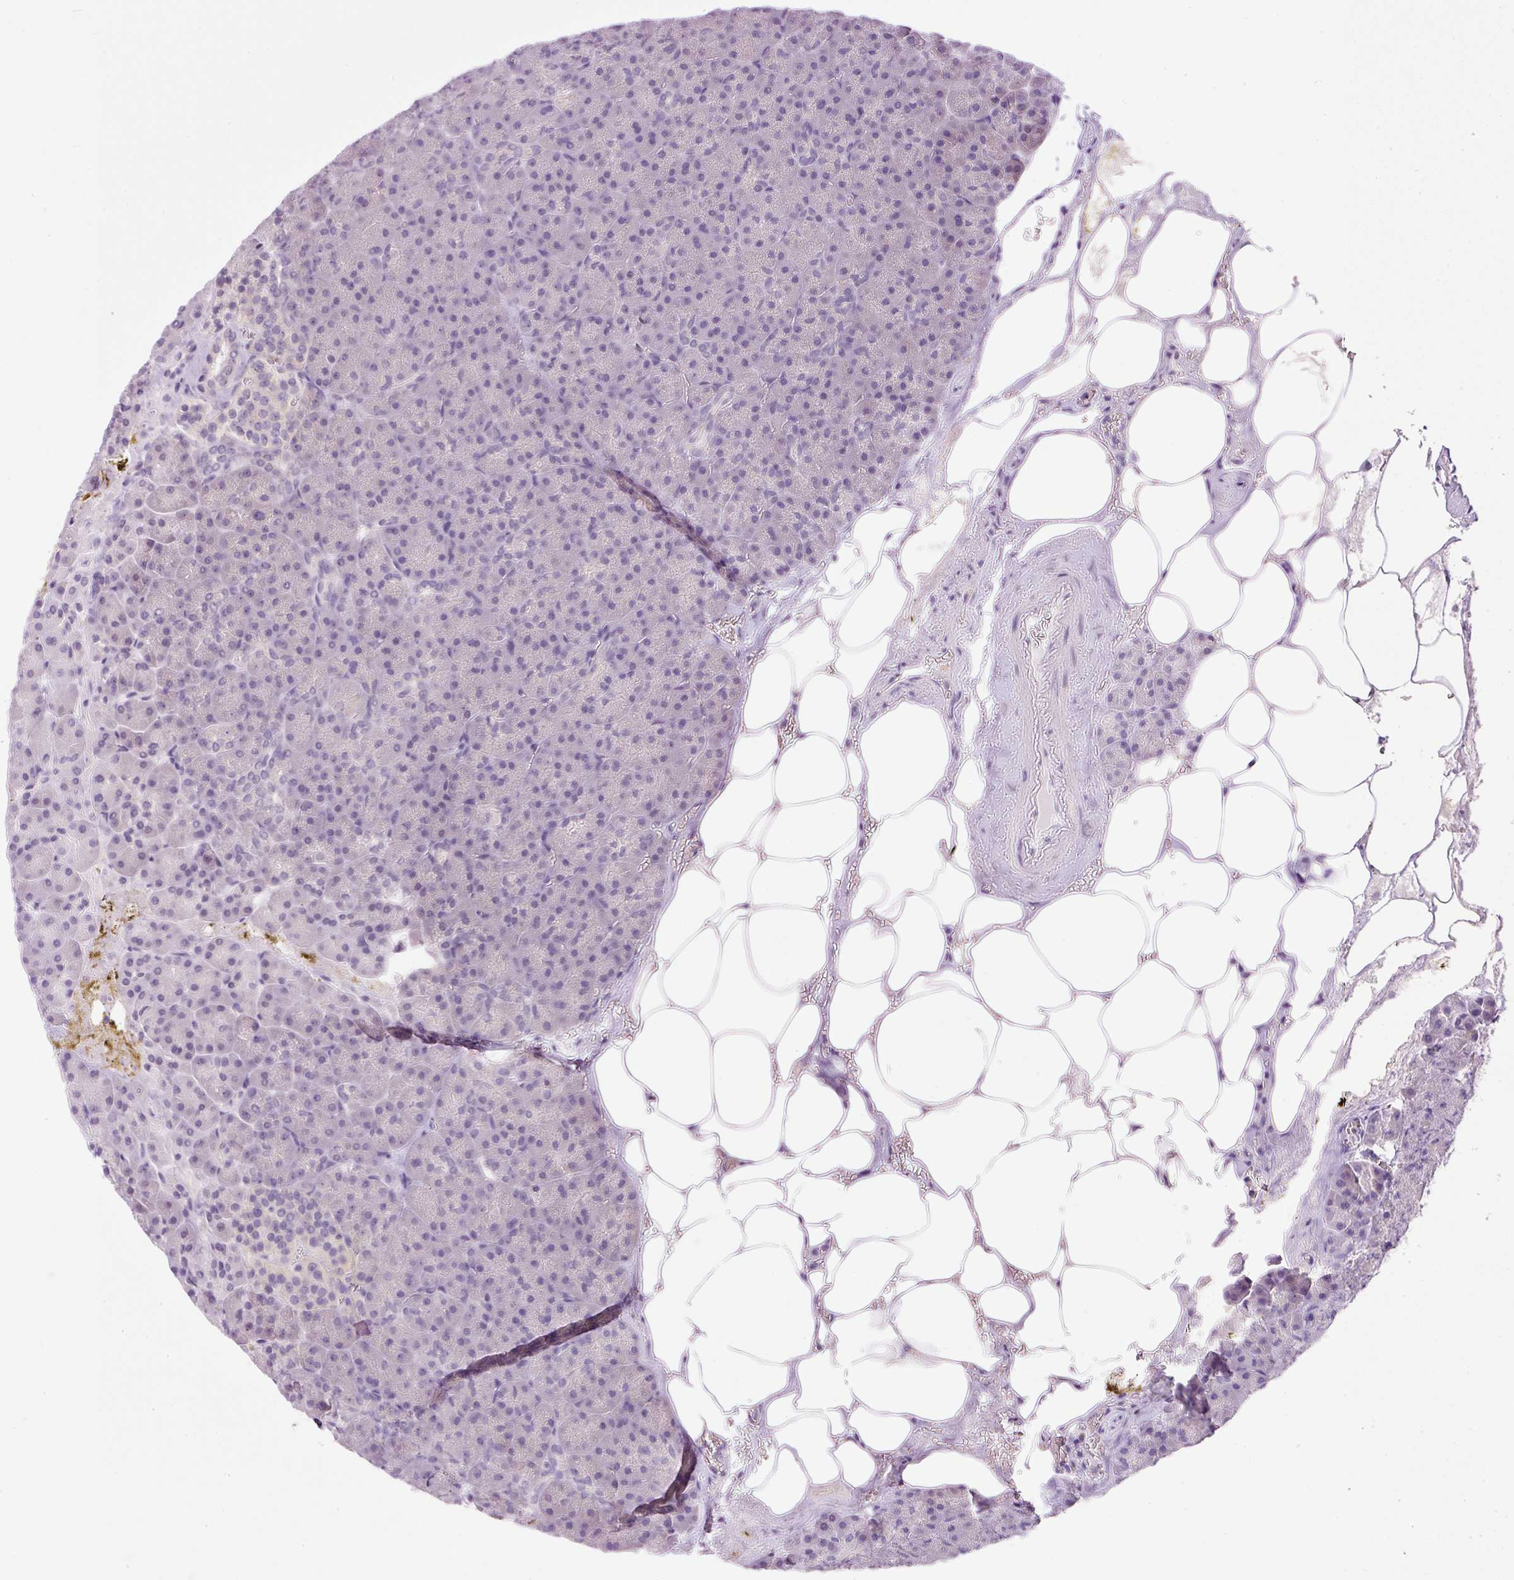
{"staining": {"intensity": "negative", "quantity": "none", "location": "none"}, "tissue": "pancreas", "cell_type": "Exocrine glandular cells", "image_type": "normal", "snomed": [{"axis": "morphology", "description": "Normal tissue, NOS"}, {"axis": "topography", "description": "Pancreas"}], "caption": "High magnification brightfield microscopy of unremarkable pancreas stained with DAB (3,3'-diaminobenzidine) (brown) and counterstained with hematoxylin (blue): exocrine glandular cells show no significant positivity. (Brightfield microscopy of DAB (3,3'-diaminobenzidine) immunohistochemistry (IHC) at high magnification).", "gene": "SRC", "patient": {"sex": "female", "age": 74}}